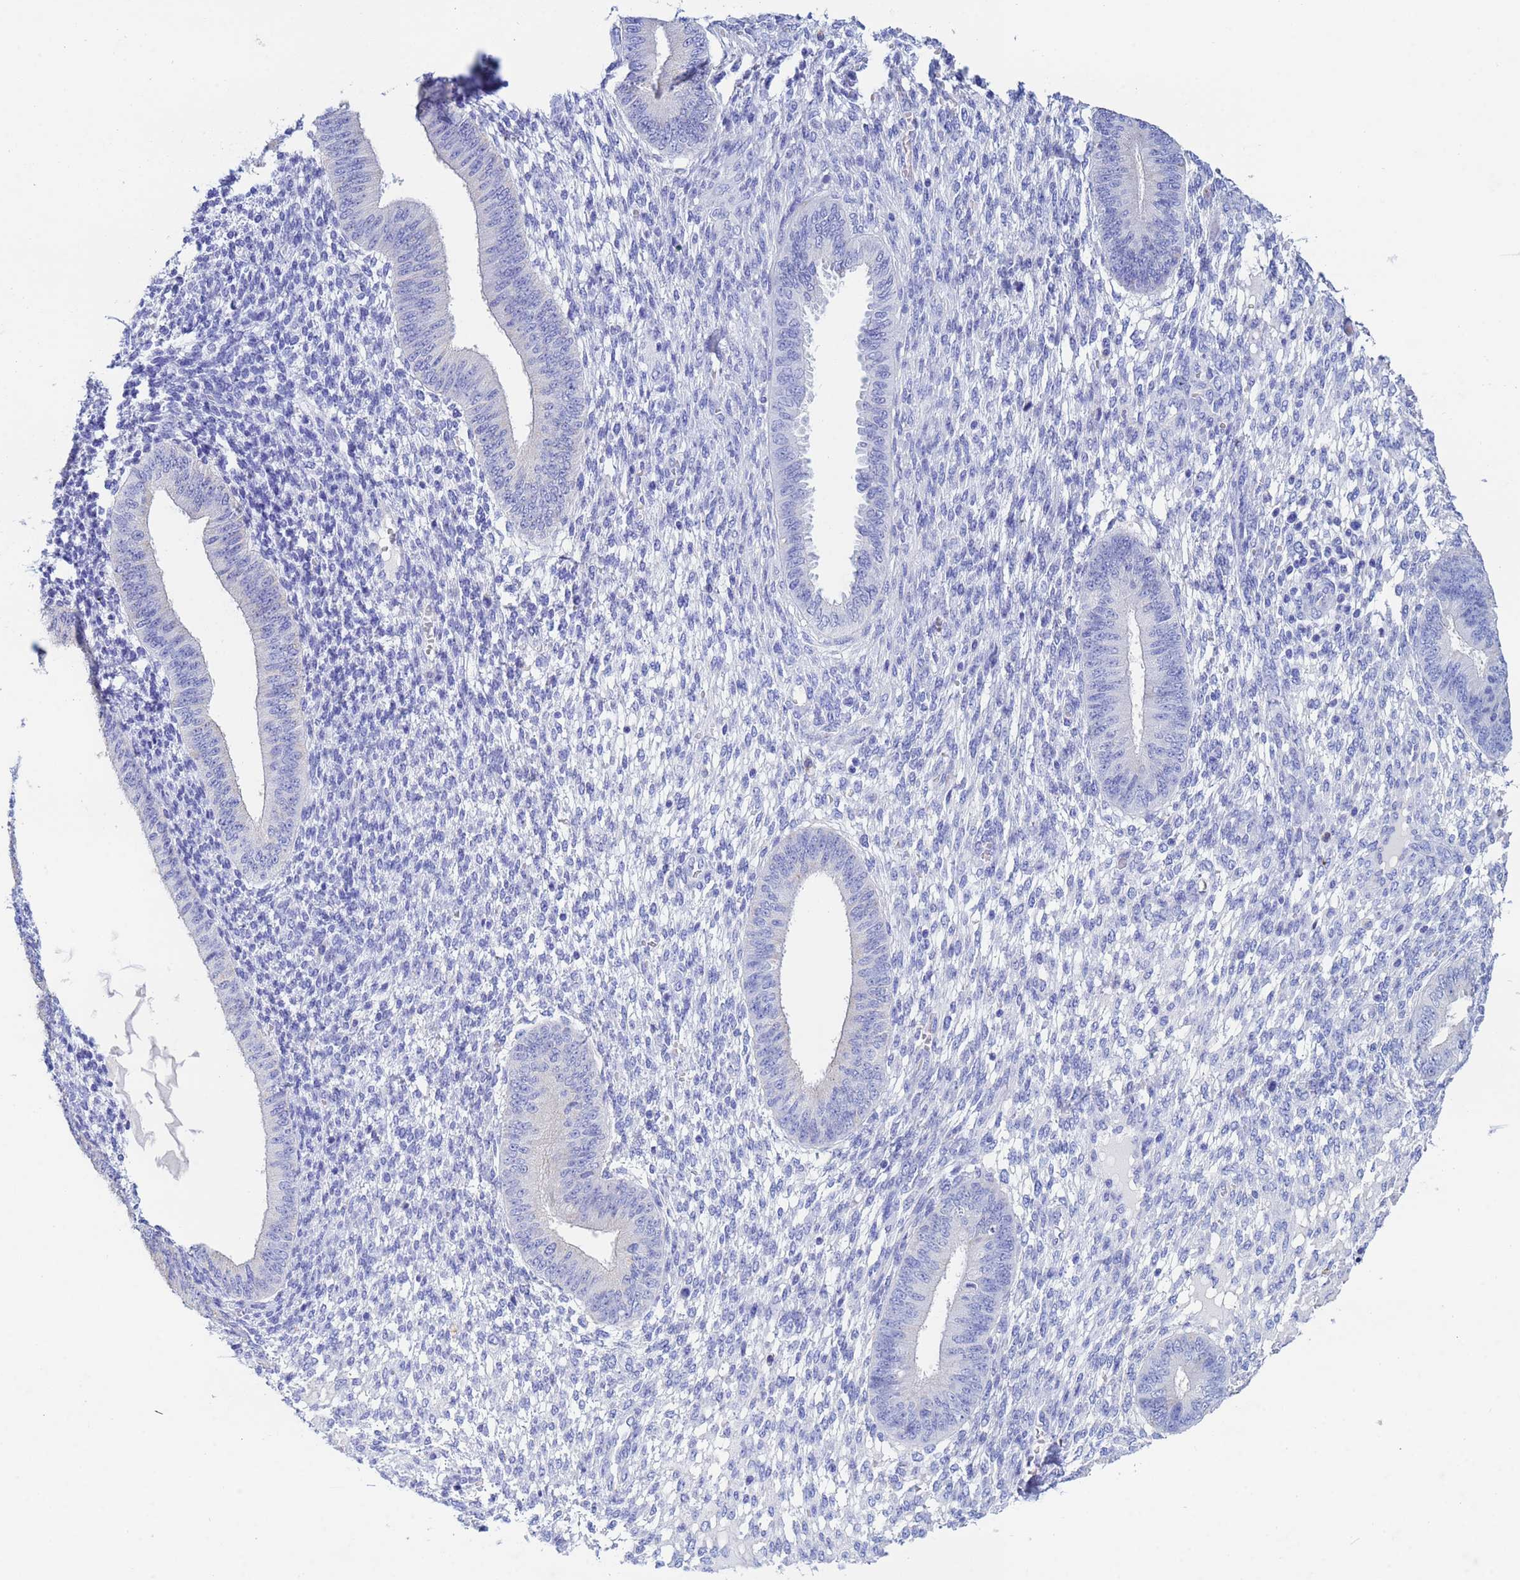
{"staining": {"intensity": "negative", "quantity": "none", "location": "none"}, "tissue": "endometrium", "cell_type": "Cells in endometrial stroma", "image_type": "normal", "snomed": [{"axis": "morphology", "description": "Normal tissue, NOS"}, {"axis": "topography", "description": "Endometrium"}], "caption": "Immunohistochemistry of benign human endometrium shows no positivity in cells in endometrial stroma.", "gene": "CSTB", "patient": {"sex": "female", "age": 49}}